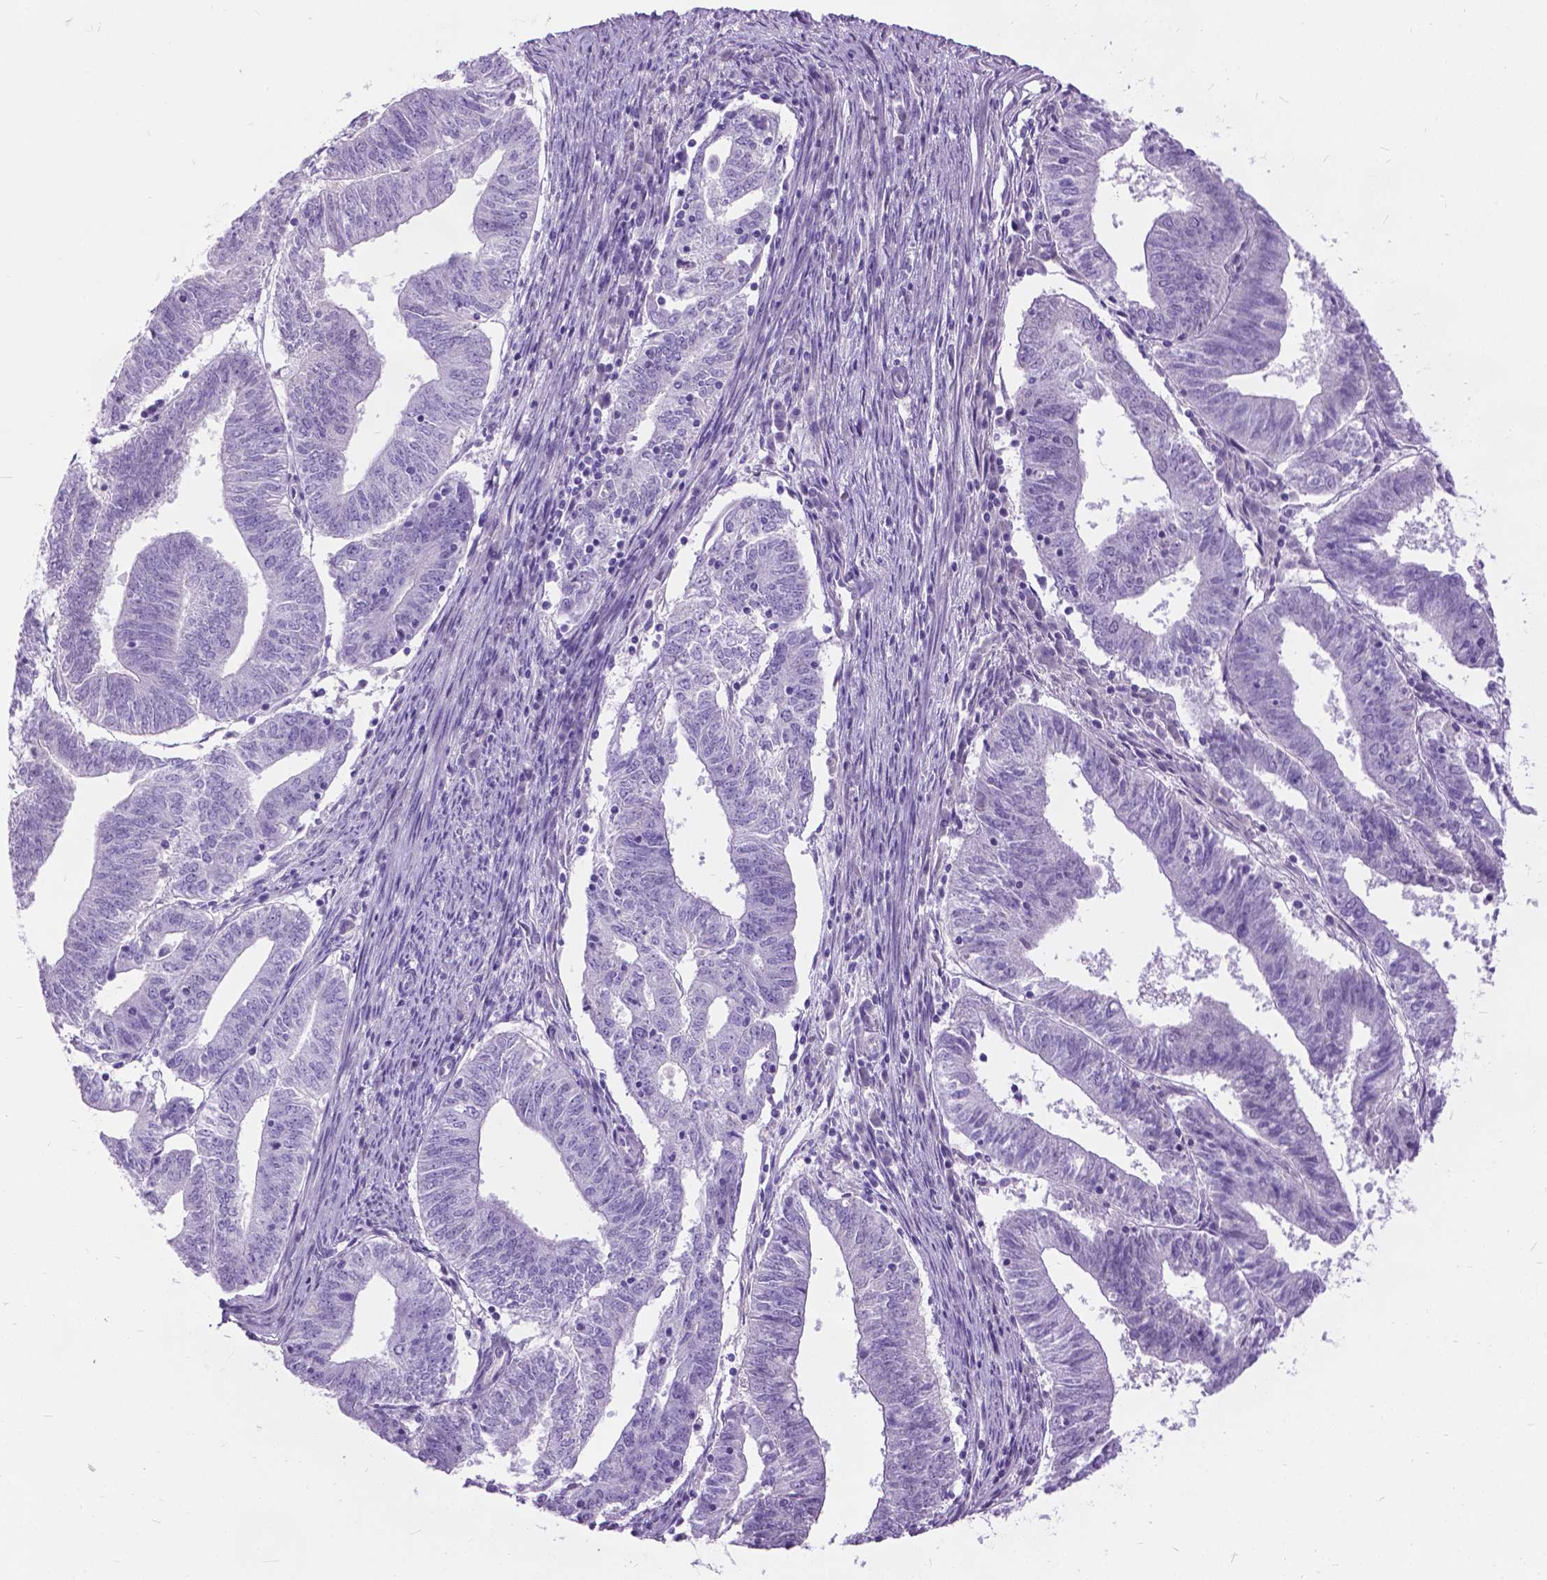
{"staining": {"intensity": "negative", "quantity": "none", "location": "none"}, "tissue": "endometrial cancer", "cell_type": "Tumor cells", "image_type": "cancer", "snomed": [{"axis": "morphology", "description": "Adenocarcinoma, NOS"}, {"axis": "topography", "description": "Endometrium"}], "caption": "There is no significant staining in tumor cells of endometrial cancer (adenocarcinoma).", "gene": "PROB1", "patient": {"sex": "female", "age": 82}}